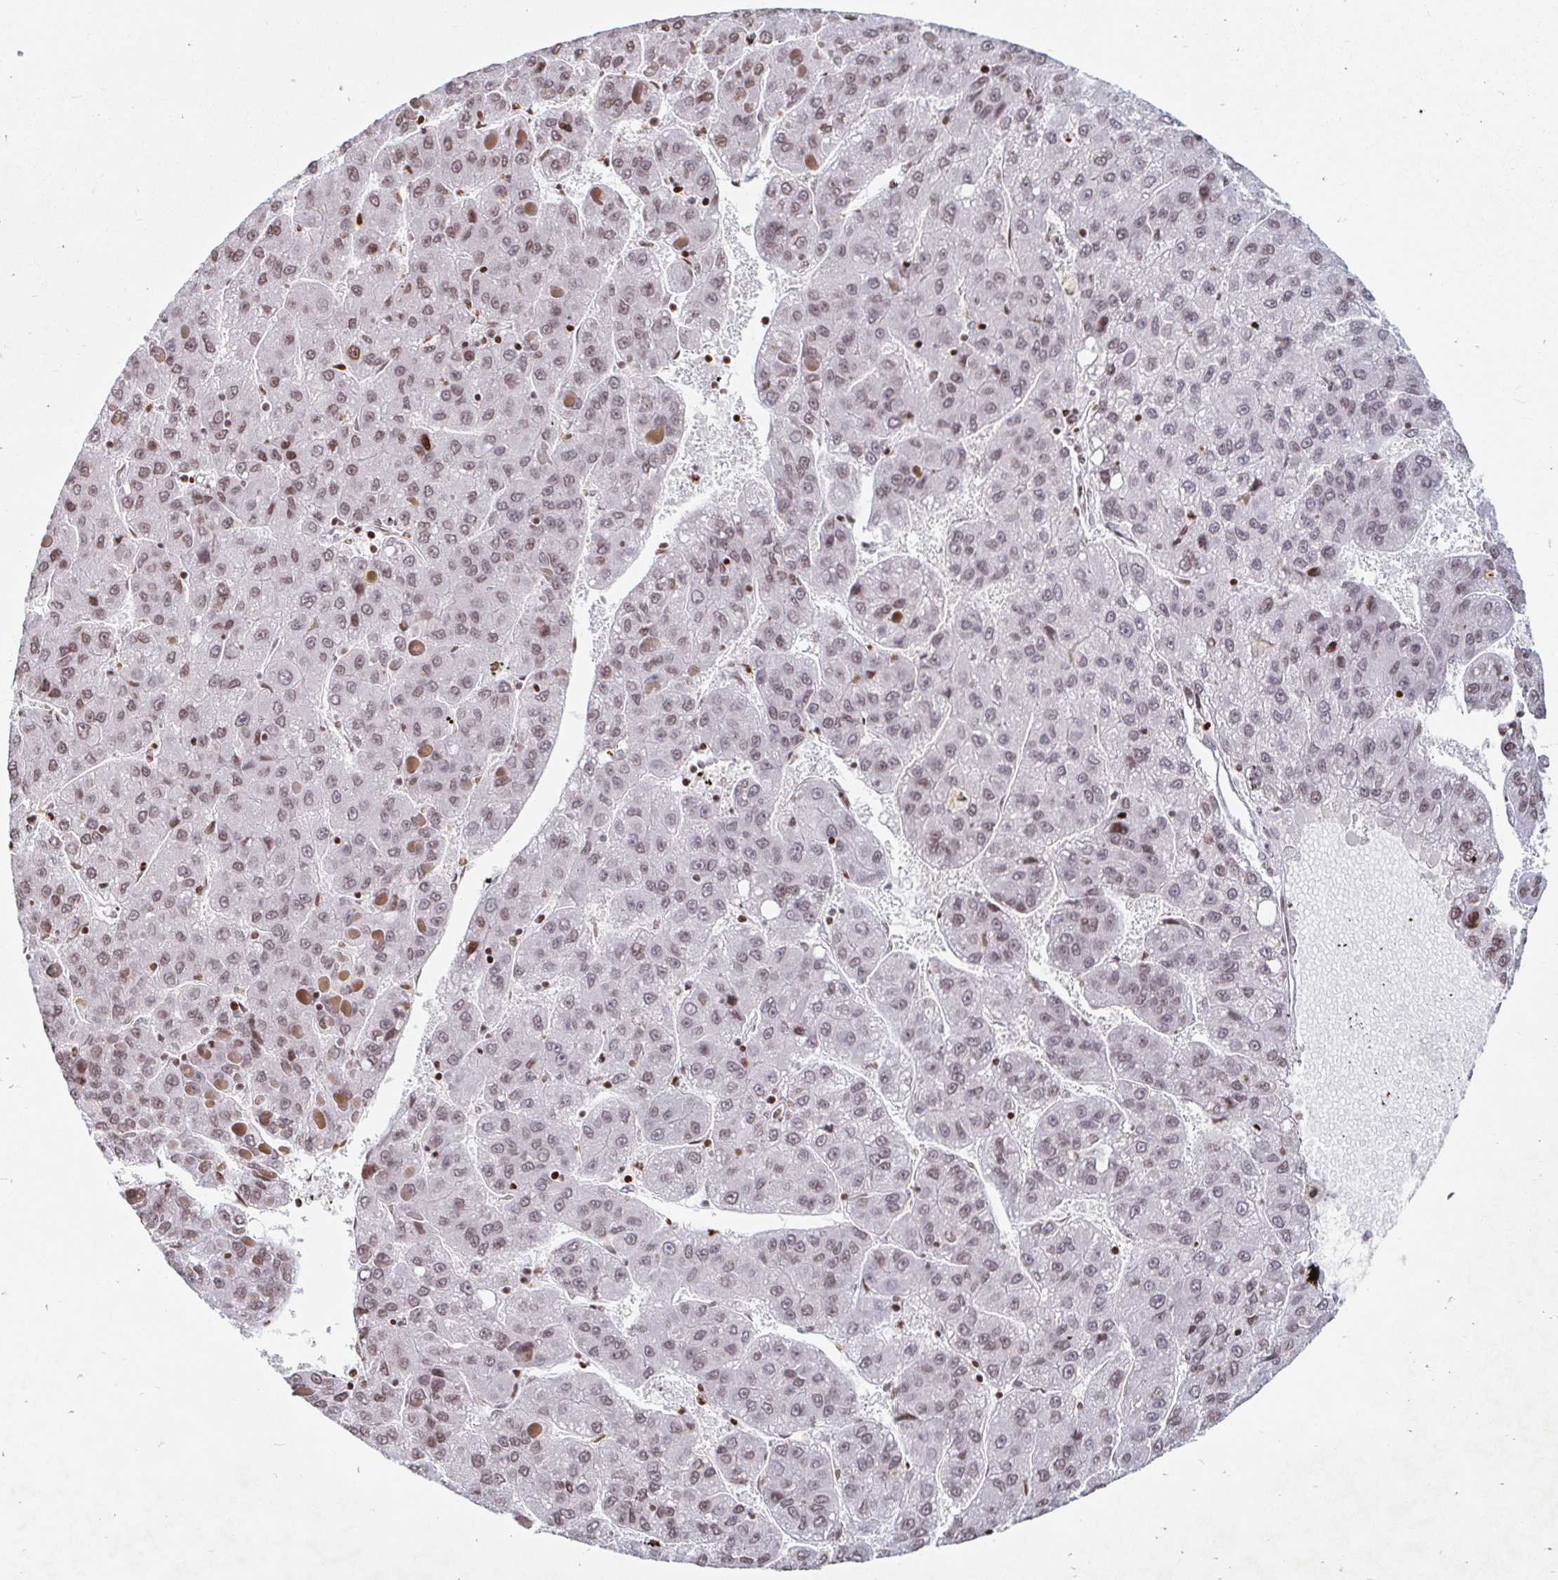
{"staining": {"intensity": "moderate", "quantity": ">75%", "location": "nuclear"}, "tissue": "liver cancer", "cell_type": "Tumor cells", "image_type": "cancer", "snomed": [{"axis": "morphology", "description": "Carcinoma, Hepatocellular, NOS"}, {"axis": "topography", "description": "Liver"}], "caption": "Protein expression analysis of human liver hepatocellular carcinoma reveals moderate nuclear expression in about >75% of tumor cells. The staining was performed using DAB (3,3'-diaminobenzidine), with brown indicating positive protein expression. Nuclei are stained blue with hematoxylin.", "gene": "HOXC10", "patient": {"sex": "female", "age": 82}}